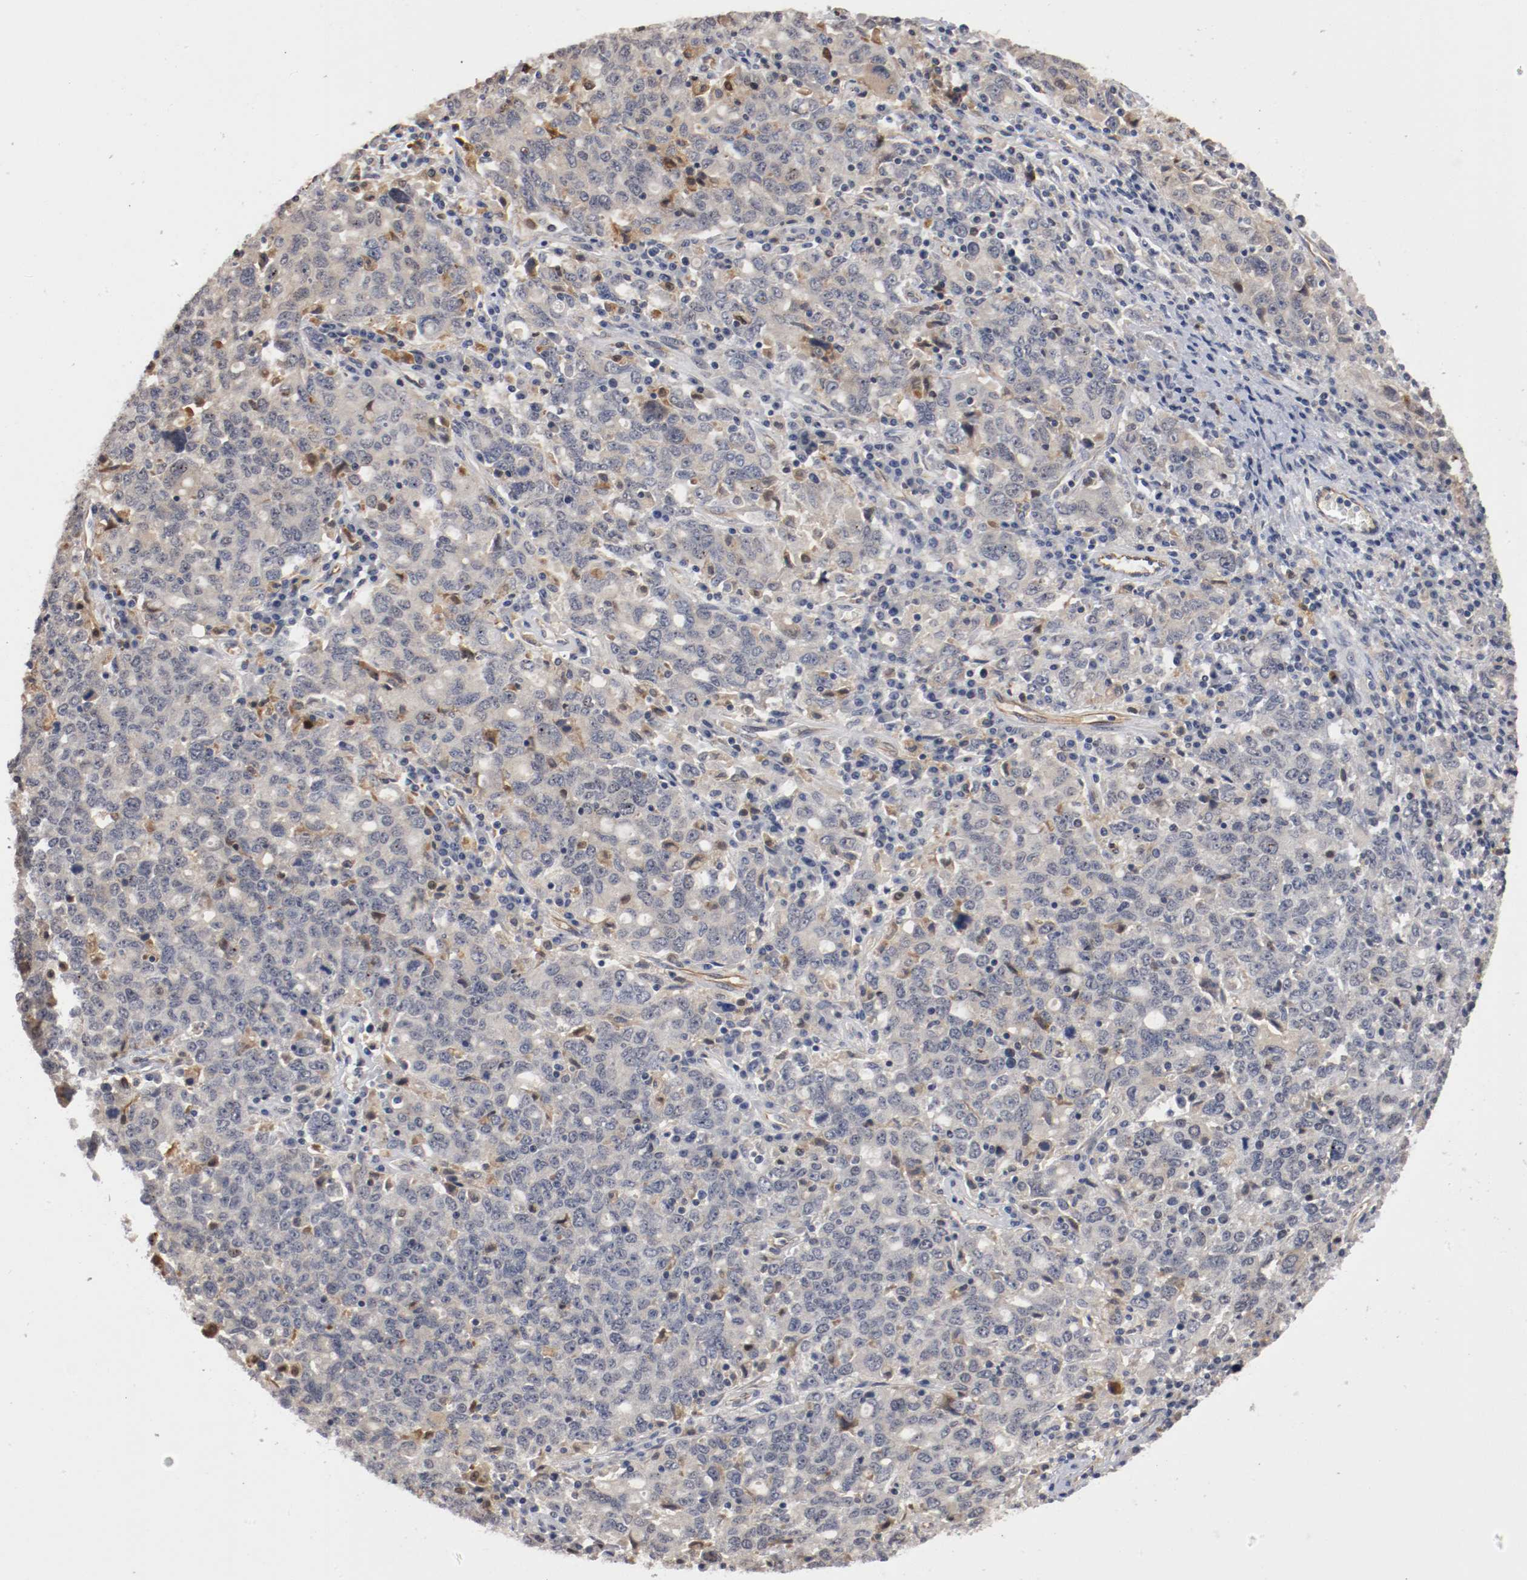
{"staining": {"intensity": "moderate", "quantity": "25%-75%", "location": "cytoplasmic/membranous"}, "tissue": "ovarian cancer", "cell_type": "Tumor cells", "image_type": "cancer", "snomed": [{"axis": "morphology", "description": "Carcinoma, endometroid"}, {"axis": "topography", "description": "Ovary"}], "caption": "Ovarian endometroid carcinoma stained with DAB immunohistochemistry shows medium levels of moderate cytoplasmic/membranous staining in approximately 25%-75% of tumor cells. (brown staining indicates protein expression, while blue staining denotes nuclei).", "gene": "RBM23", "patient": {"sex": "female", "age": 62}}